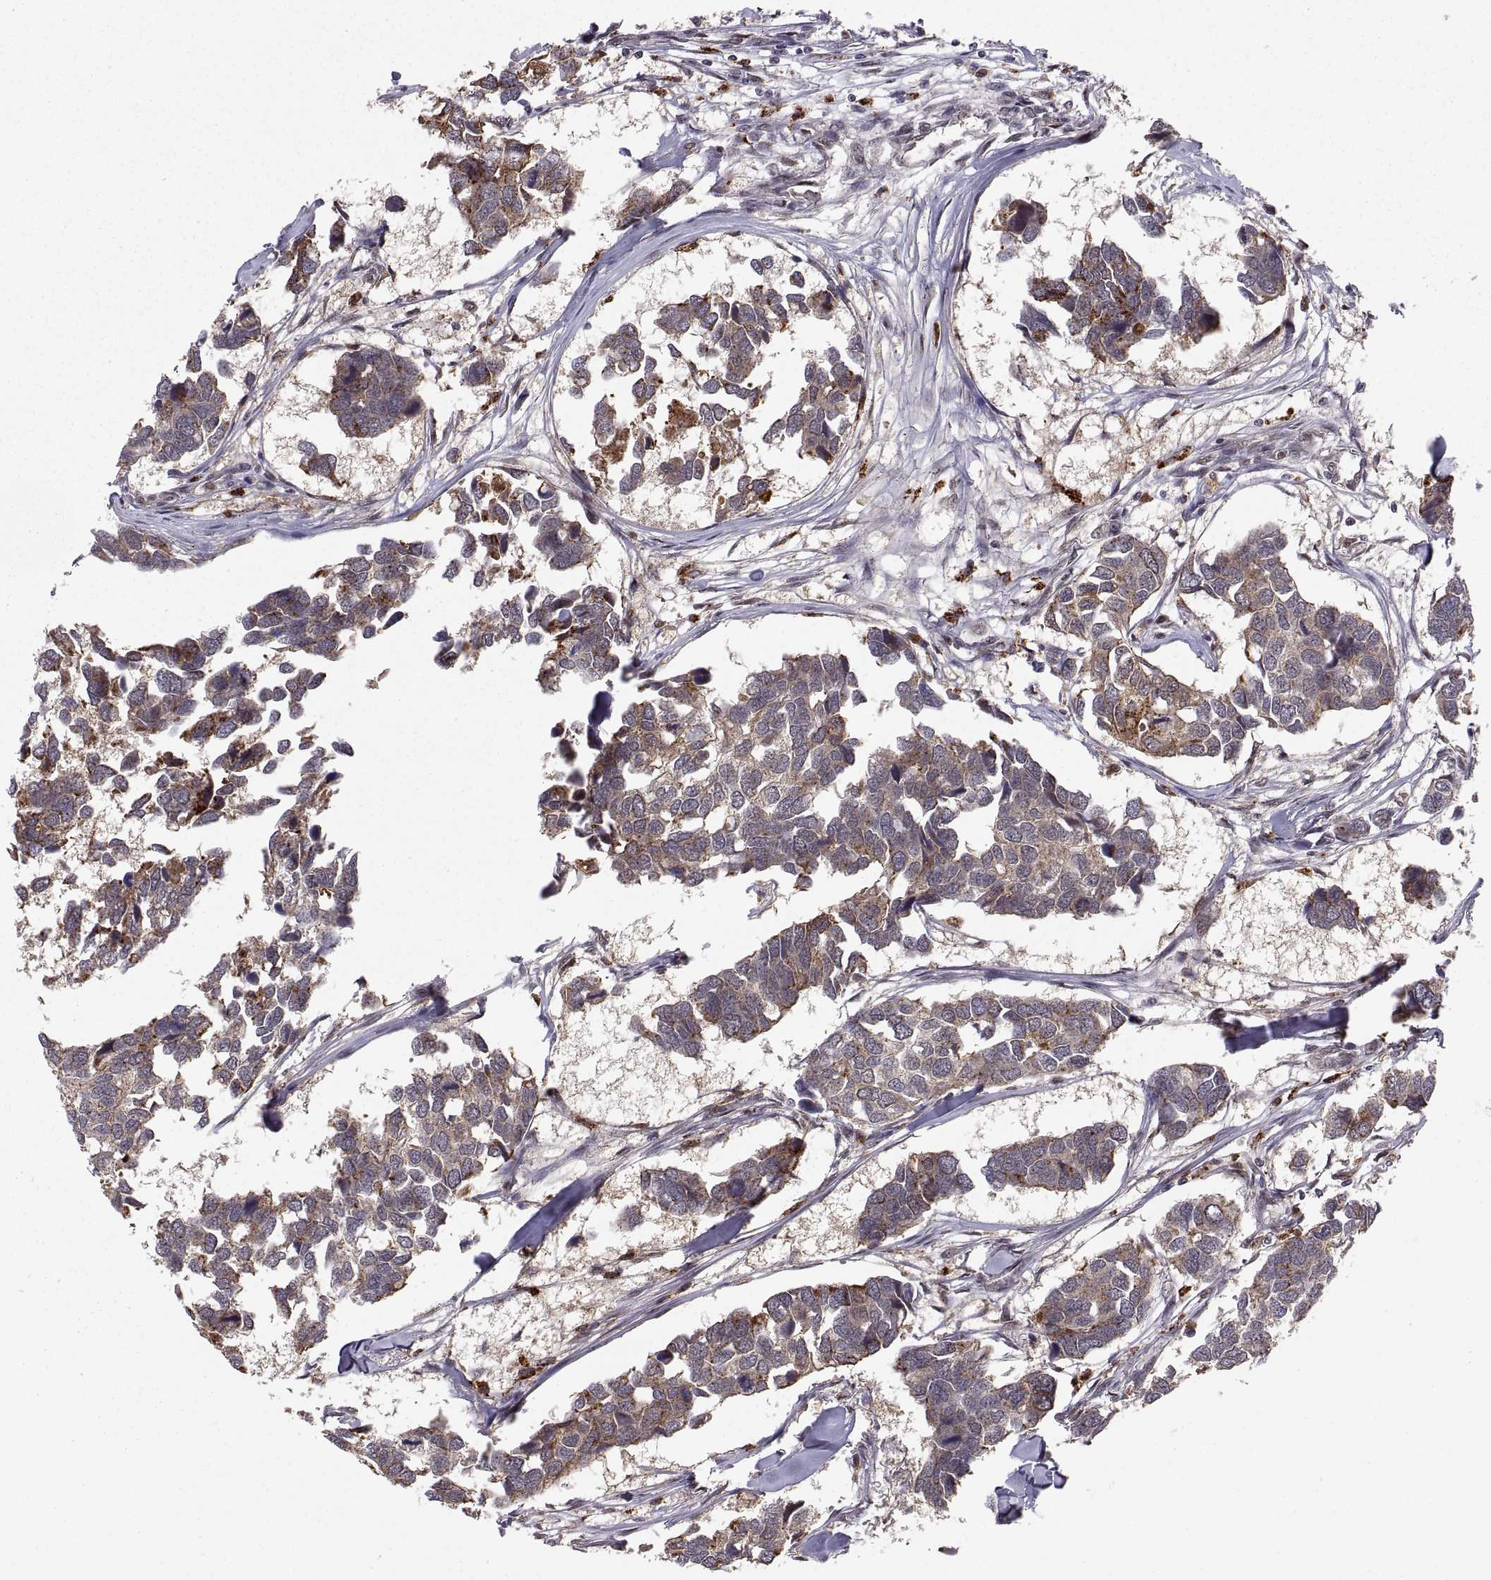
{"staining": {"intensity": "moderate", "quantity": "25%-75%", "location": "cytoplasmic/membranous"}, "tissue": "breast cancer", "cell_type": "Tumor cells", "image_type": "cancer", "snomed": [{"axis": "morphology", "description": "Duct carcinoma"}, {"axis": "topography", "description": "Breast"}], "caption": "The photomicrograph shows immunohistochemical staining of breast cancer. There is moderate cytoplasmic/membranous positivity is appreciated in approximately 25%-75% of tumor cells.", "gene": "PSMC2", "patient": {"sex": "female", "age": 83}}